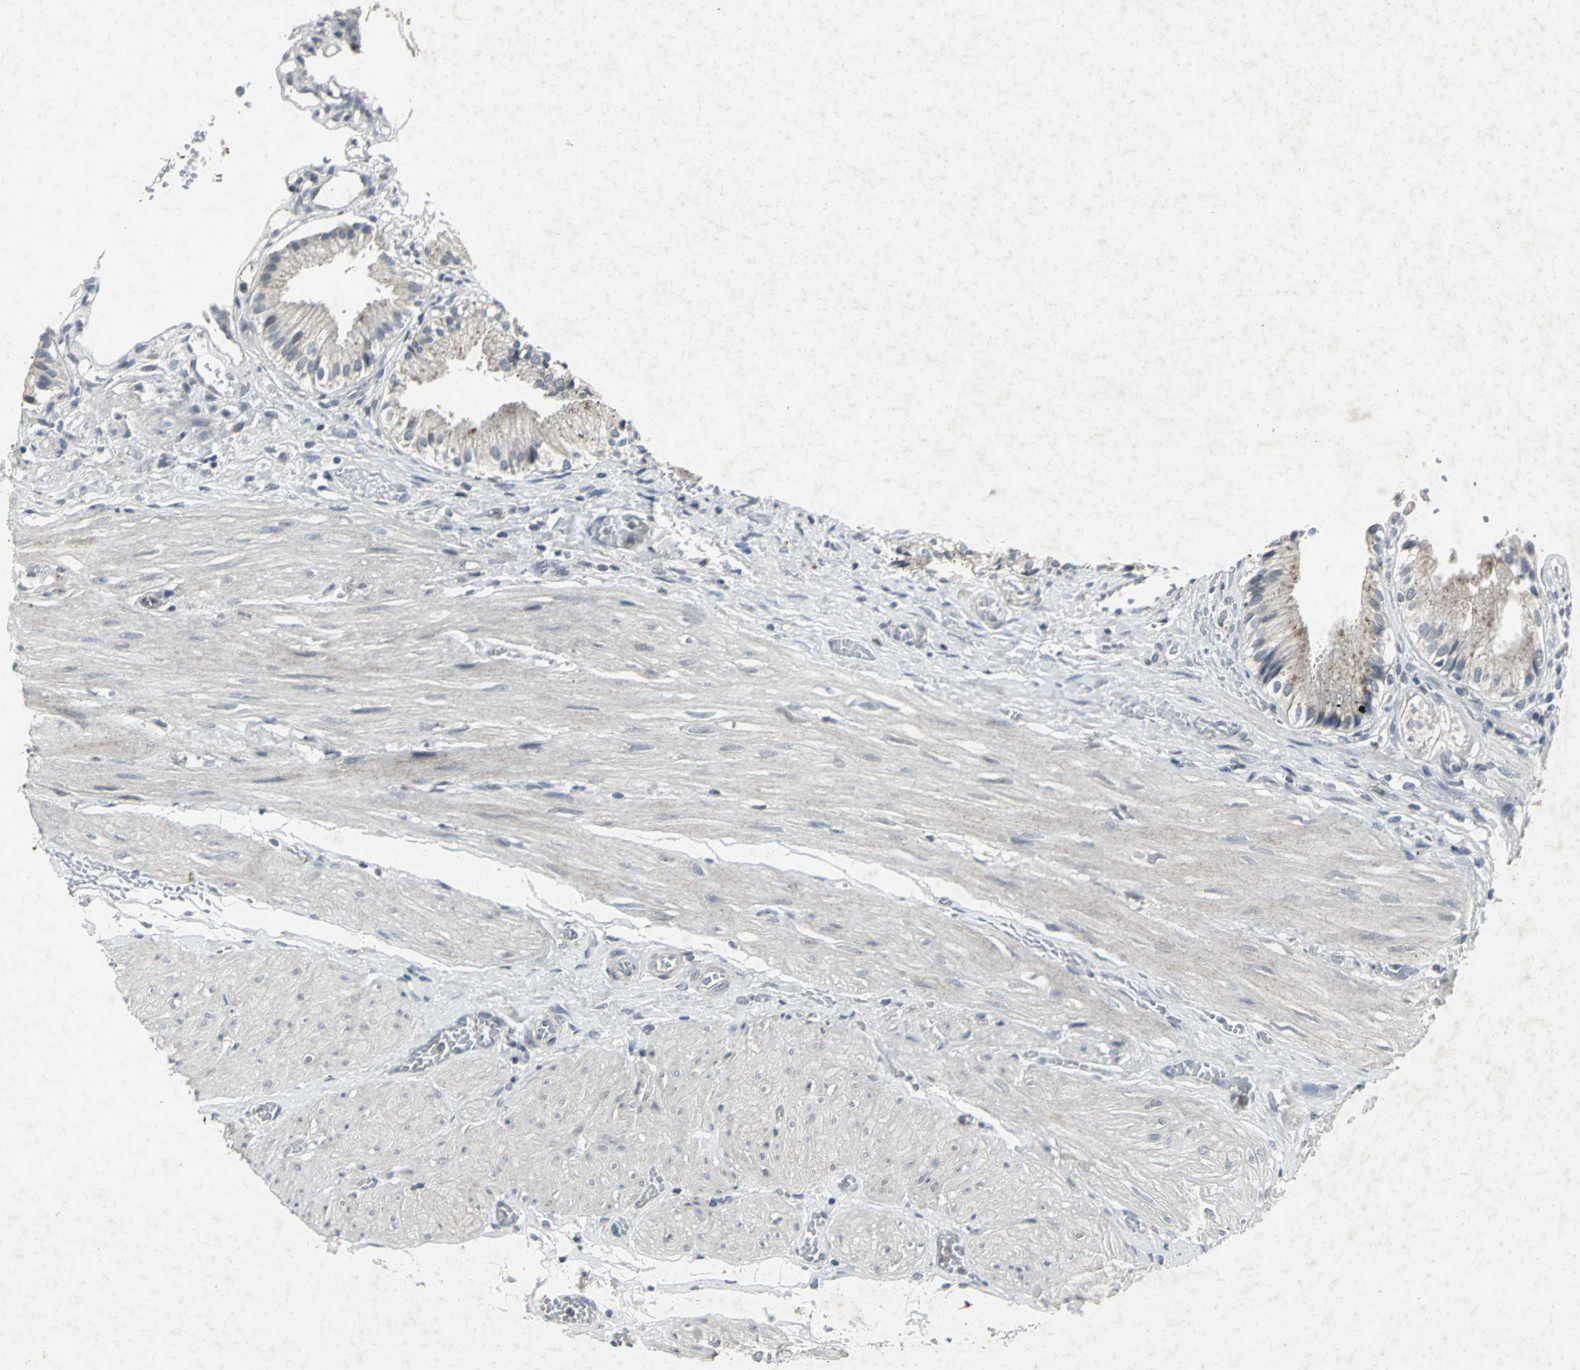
{"staining": {"intensity": "strong", "quantity": ">75%", "location": "cytoplasmic/membranous"}, "tissue": "gallbladder", "cell_type": "Glandular cells", "image_type": "normal", "snomed": [{"axis": "morphology", "description": "Normal tissue, NOS"}, {"axis": "topography", "description": "Gallbladder"}], "caption": "Approximately >75% of glandular cells in normal gallbladder show strong cytoplasmic/membranous protein positivity as visualized by brown immunohistochemical staining.", "gene": "BMP4", "patient": {"sex": "male", "age": 65}}